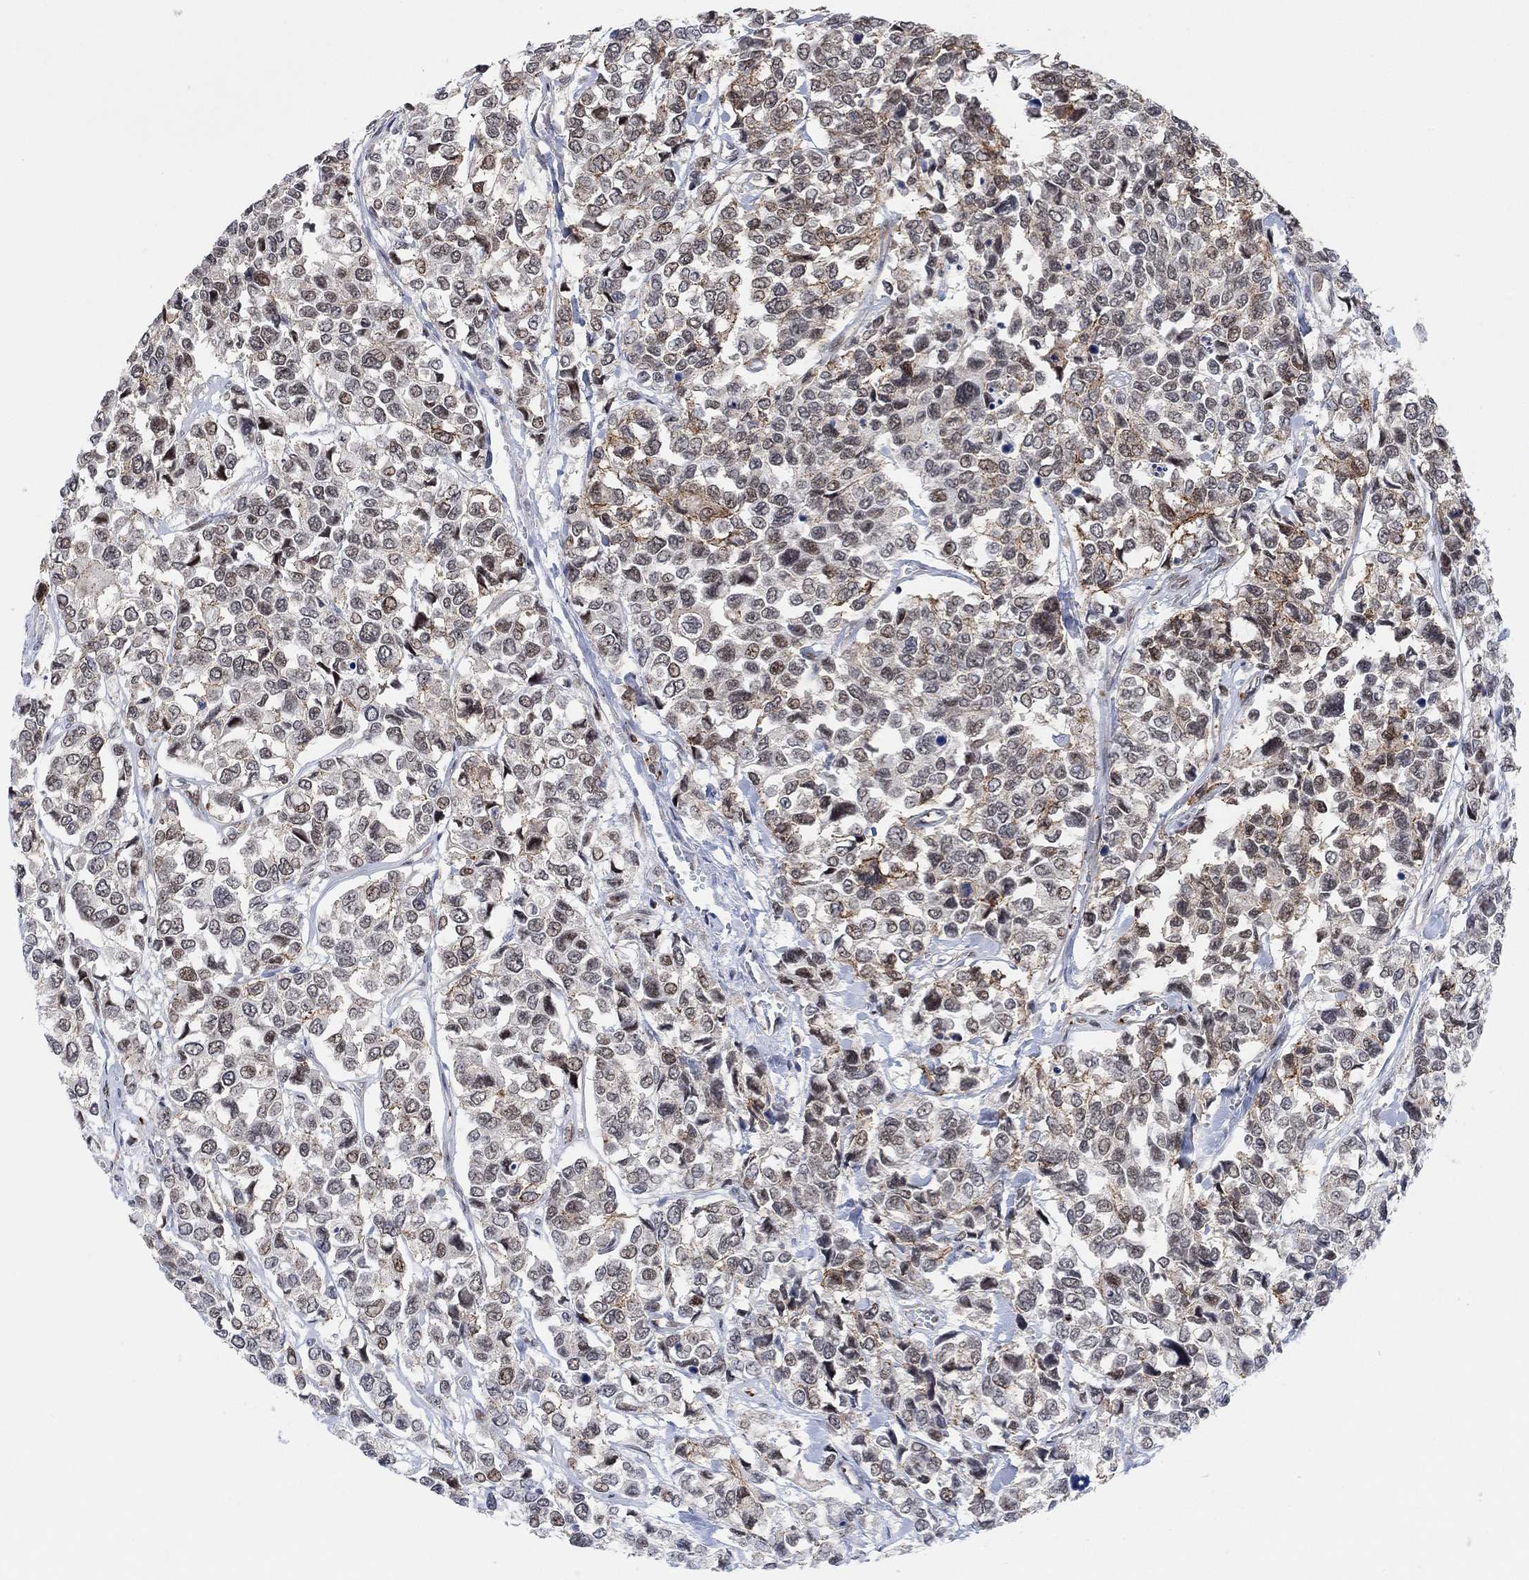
{"staining": {"intensity": "moderate", "quantity": "25%-75%", "location": "nuclear"}, "tissue": "urothelial cancer", "cell_type": "Tumor cells", "image_type": "cancer", "snomed": [{"axis": "morphology", "description": "Urothelial carcinoma, High grade"}, {"axis": "topography", "description": "Urinary bladder"}], "caption": "Urothelial carcinoma (high-grade) stained with a brown dye shows moderate nuclear positive positivity in about 25%-75% of tumor cells.", "gene": "PWWP2B", "patient": {"sex": "male", "age": 77}}